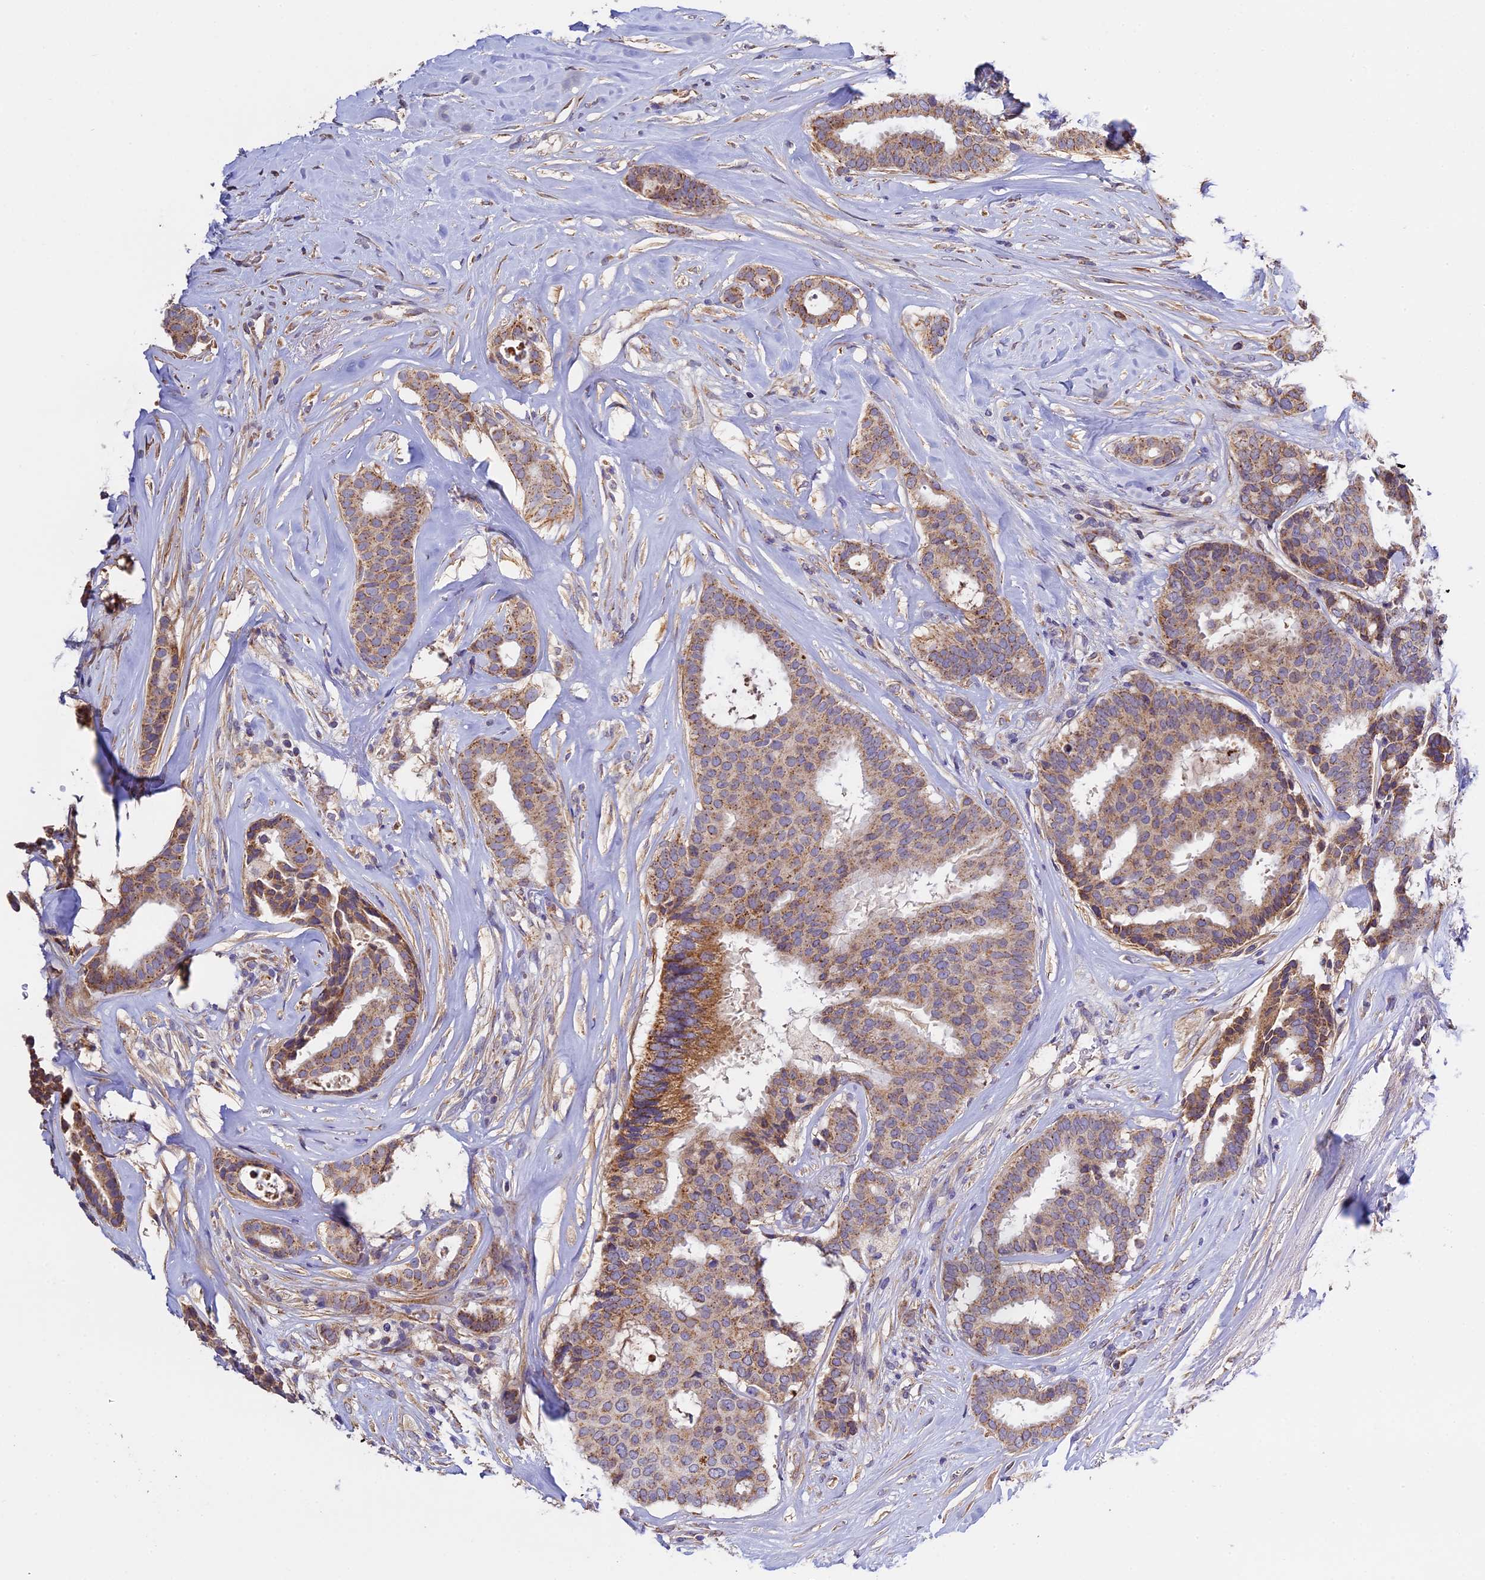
{"staining": {"intensity": "moderate", "quantity": ">75%", "location": "cytoplasmic/membranous"}, "tissue": "breast cancer", "cell_type": "Tumor cells", "image_type": "cancer", "snomed": [{"axis": "morphology", "description": "Duct carcinoma"}, {"axis": "topography", "description": "Breast"}], "caption": "Tumor cells reveal medium levels of moderate cytoplasmic/membranous expression in approximately >75% of cells in breast cancer (invasive ductal carcinoma). (Brightfield microscopy of DAB IHC at high magnification).", "gene": "OCEL1", "patient": {"sex": "female", "age": 75}}